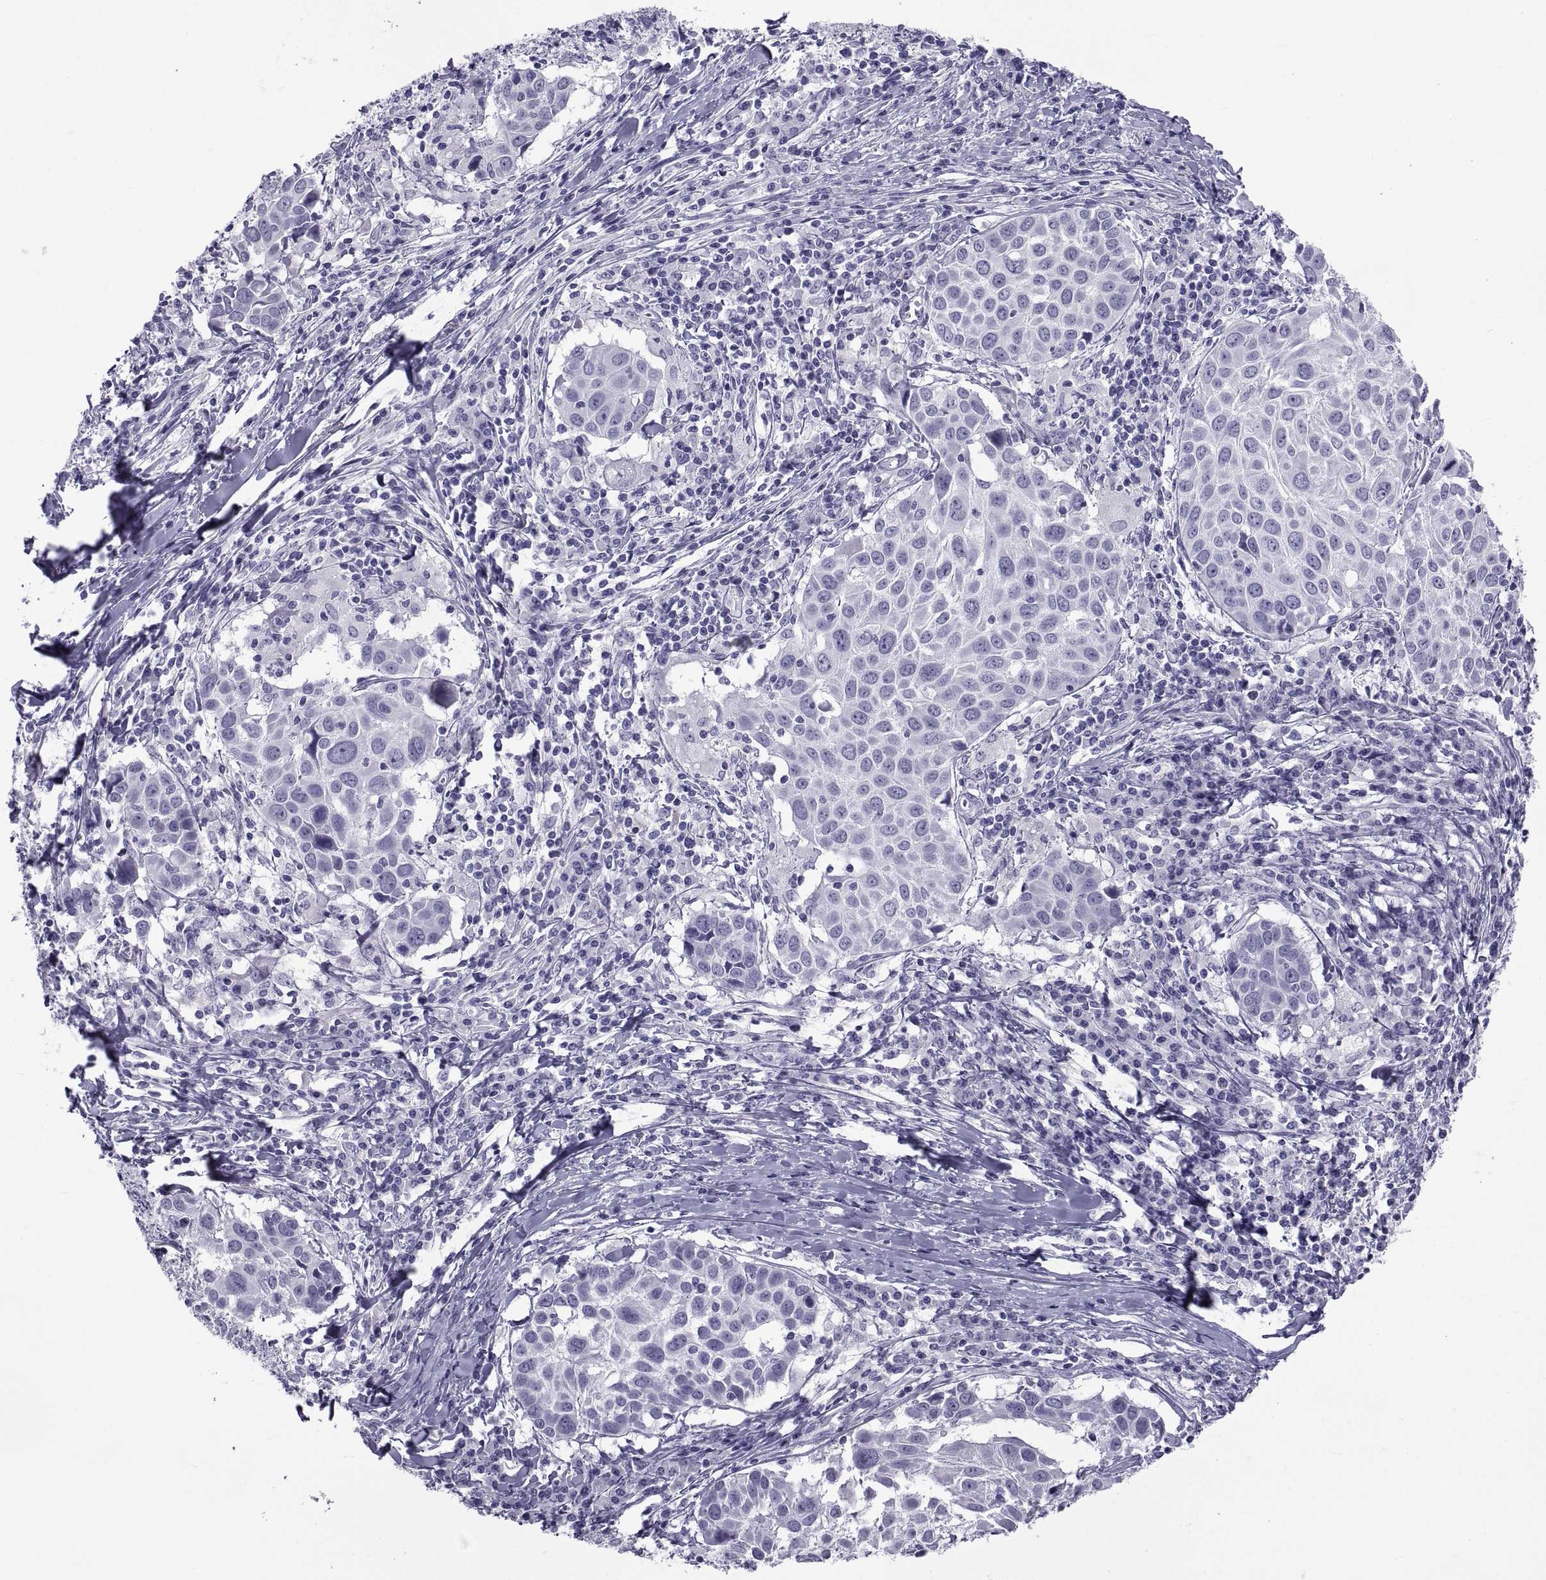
{"staining": {"intensity": "negative", "quantity": "none", "location": "none"}, "tissue": "lung cancer", "cell_type": "Tumor cells", "image_type": "cancer", "snomed": [{"axis": "morphology", "description": "Squamous cell carcinoma, NOS"}, {"axis": "topography", "description": "Lung"}], "caption": "The photomicrograph reveals no significant expression in tumor cells of lung cancer (squamous cell carcinoma). Brightfield microscopy of immunohistochemistry stained with DAB (brown) and hematoxylin (blue), captured at high magnification.", "gene": "NPTX2", "patient": {"sex": "male", "age": 57}}